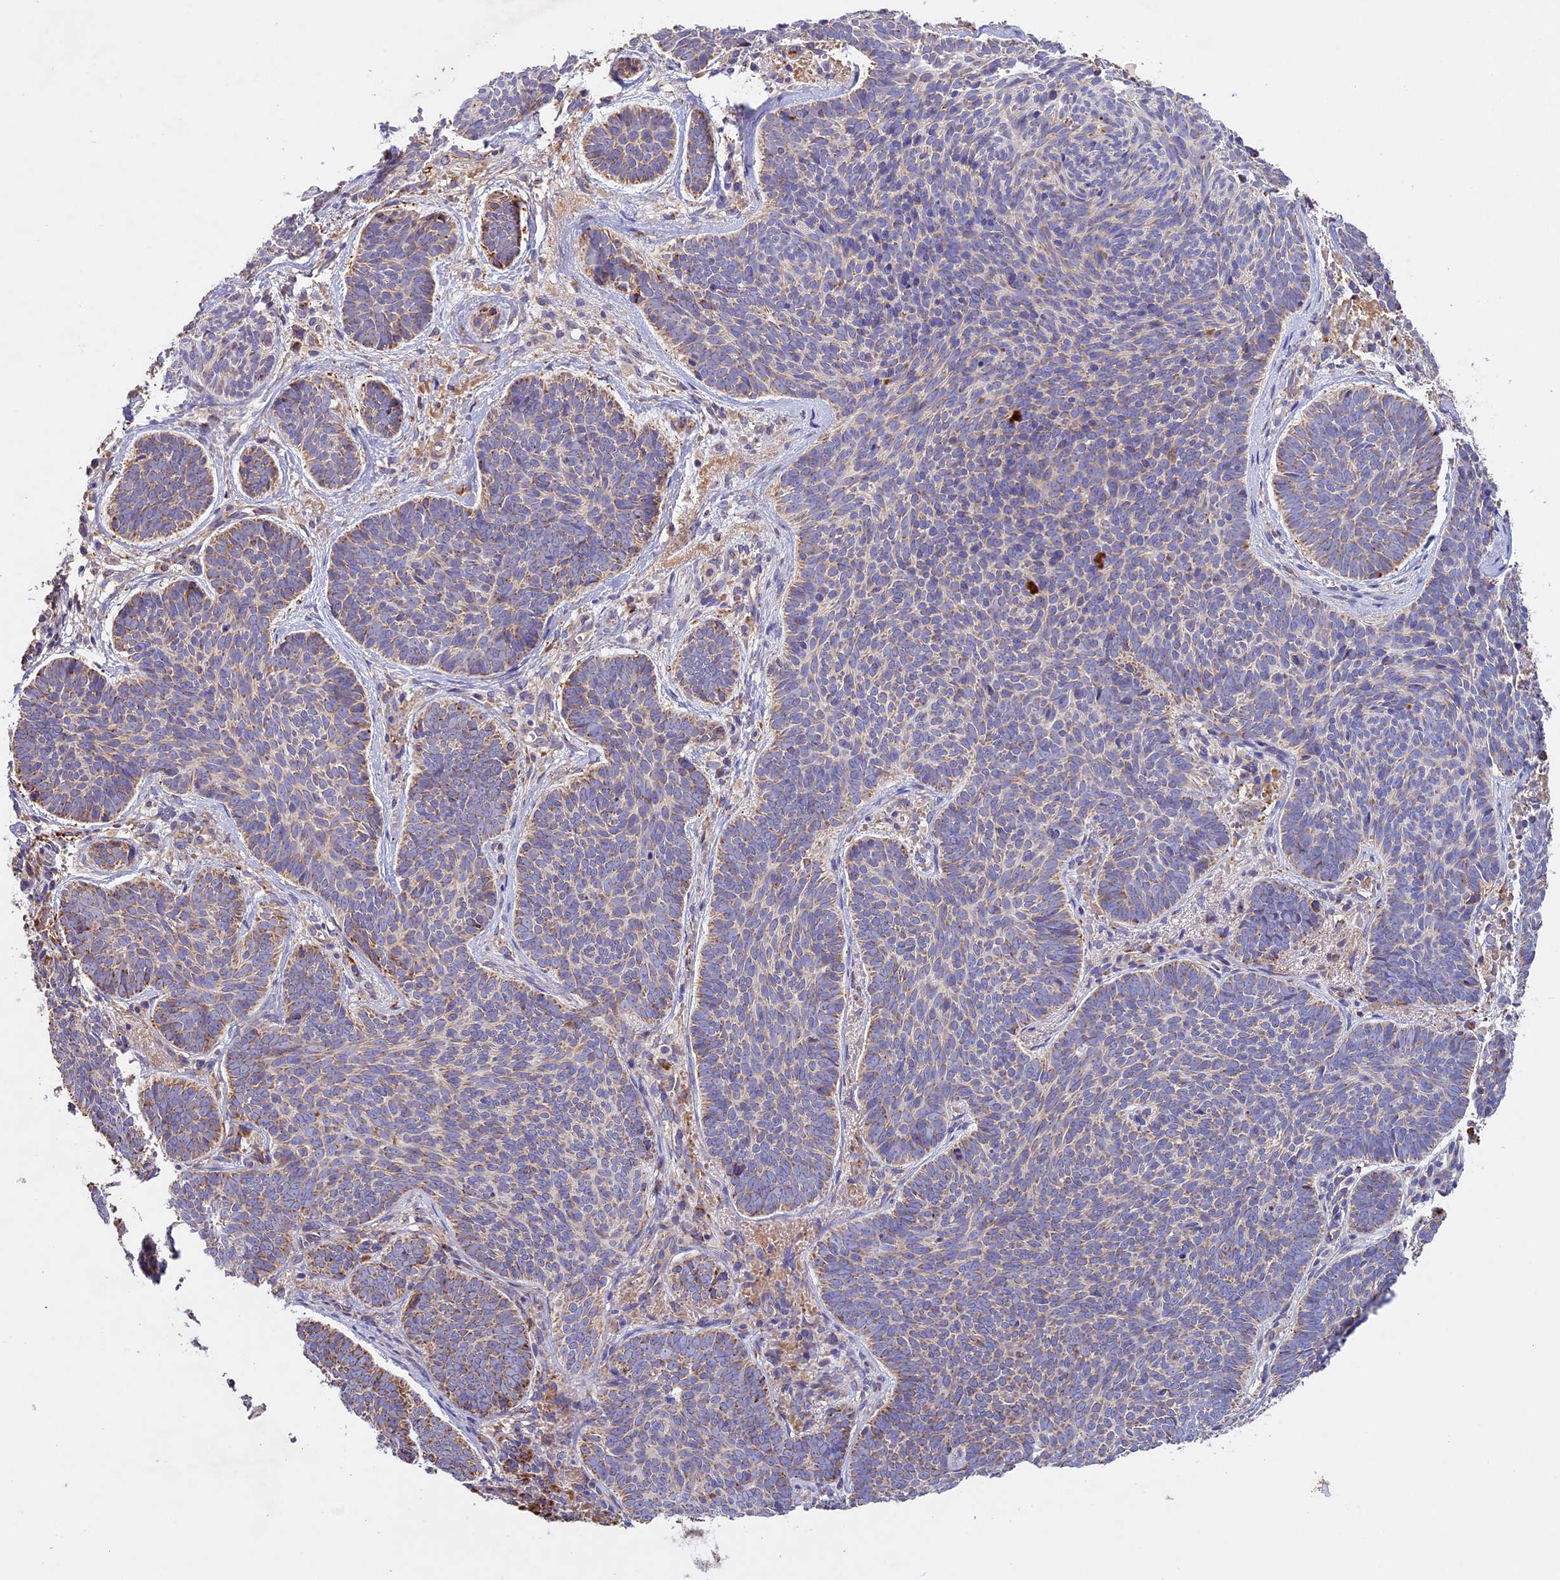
{"staining": {"intensity": "weak", "quantity": "25%-75%", "location": "cytoplasmic/membranous"}, "tissue": "skin cancer", "cell_type": "Tumor cells", "image_type": "cancer", "snomed": [{"axis": "morphology", "description": "Basal cell carcinoma"}, {"axis": "topography", "description": "Skin"}], "caption": "Skin basal cell carcinoma stained with a brown dye reveals weak cytoplasmic/membranous positive expression in approximately 25%-75% of tumor cells.", "gene": "OCEL1", "patient": {"sex": "female", "age": 74}}